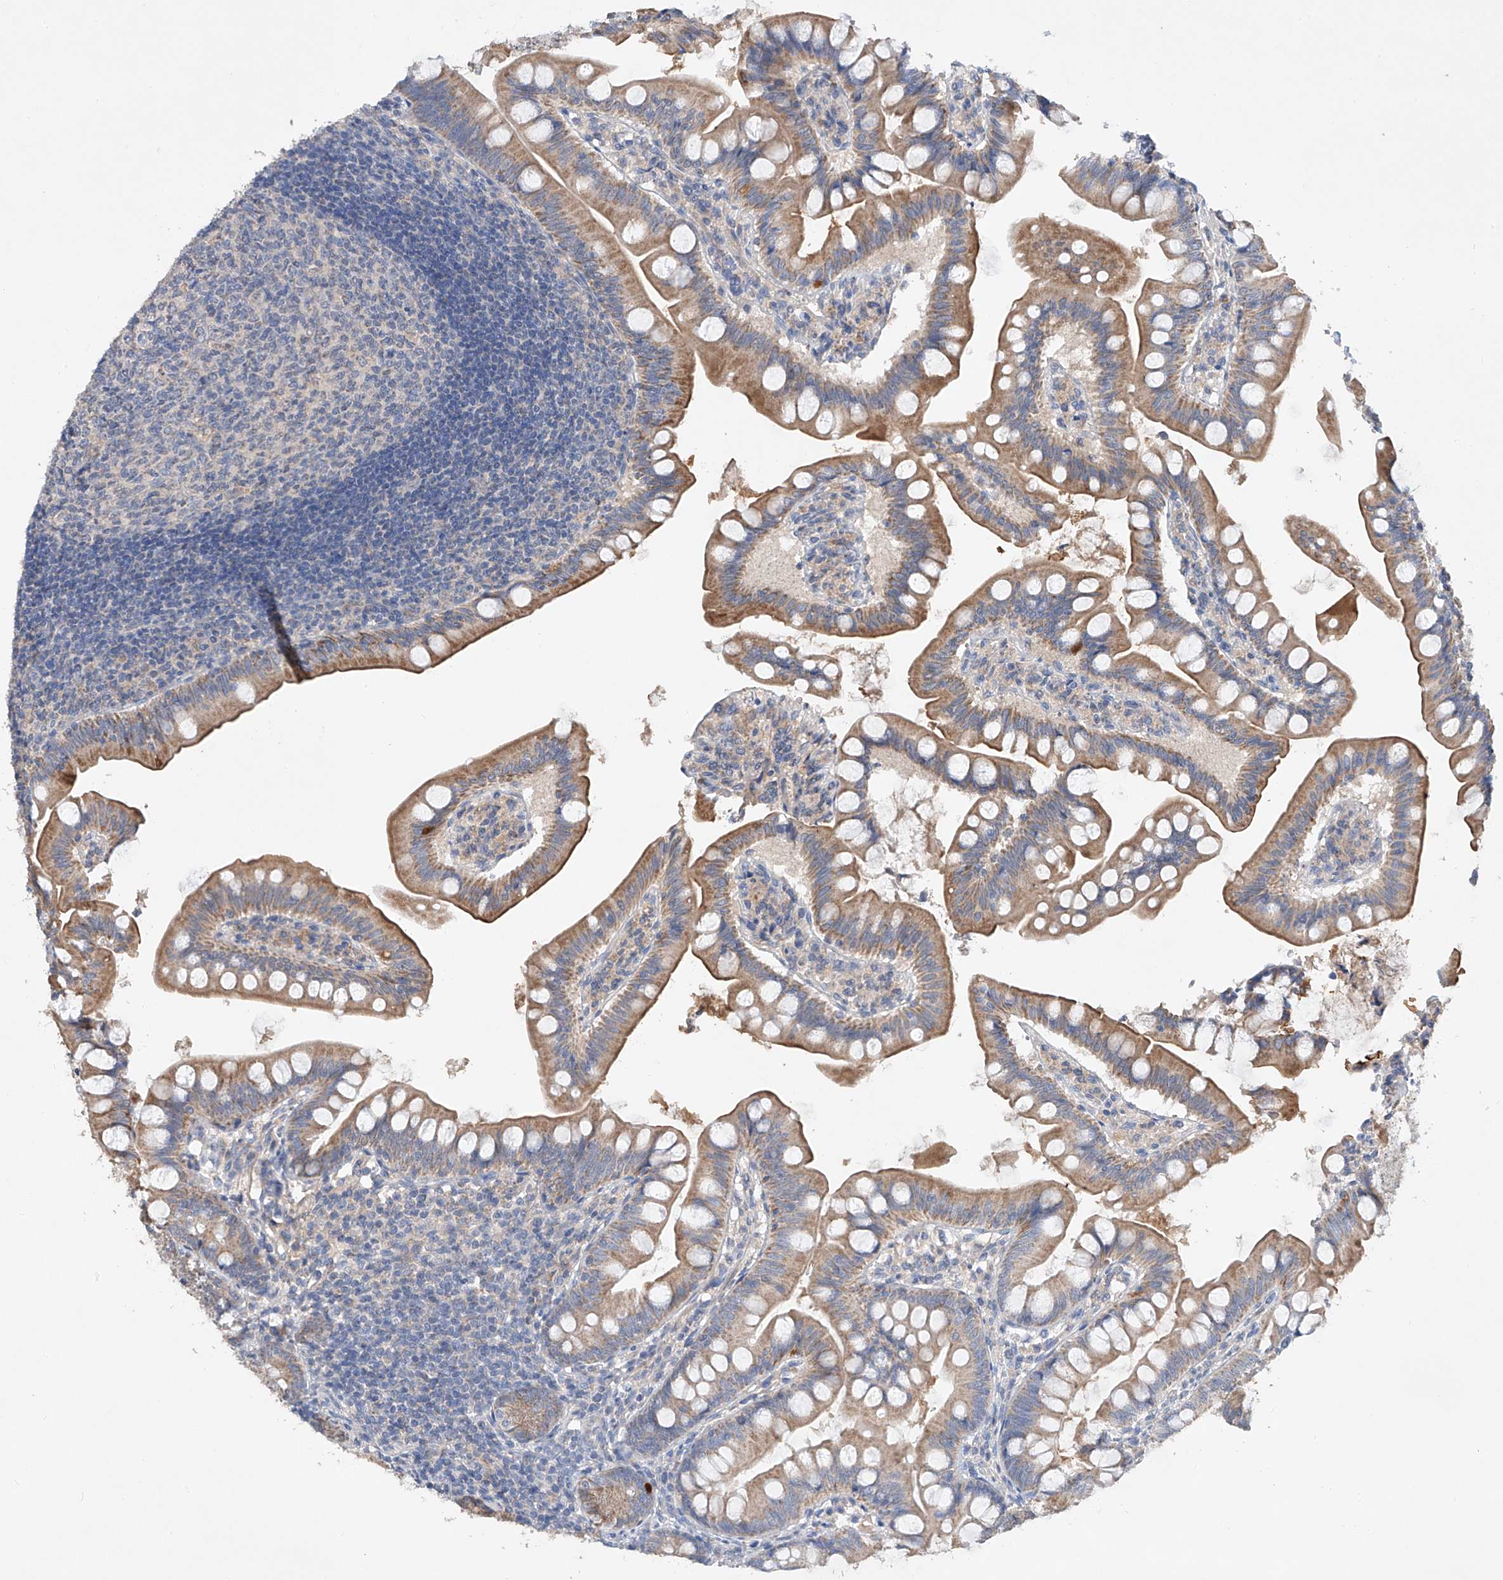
{"staining": {"intensity": "moderate", "quantity": ">75%", "location": "cytoplasmic/membranous"}, "tissue": "small intestine", "cell_type": "Glandular cells", "image_type": "normal", "snomed": [{"axis": "morphology", "description": "Normal tissue, NOS"}, {"axis": "topography", "description": "Small intestine"}], "caption": "The micrograph displays a brown stain indicating the presence of a protein in the cytoplasmic/membranous of glandular cells in small intestine. The protein is shown in brown color, while the nuclei are stained blue.", "gene": "GPC4", "patient": {"sex": "male", "age": 7}}